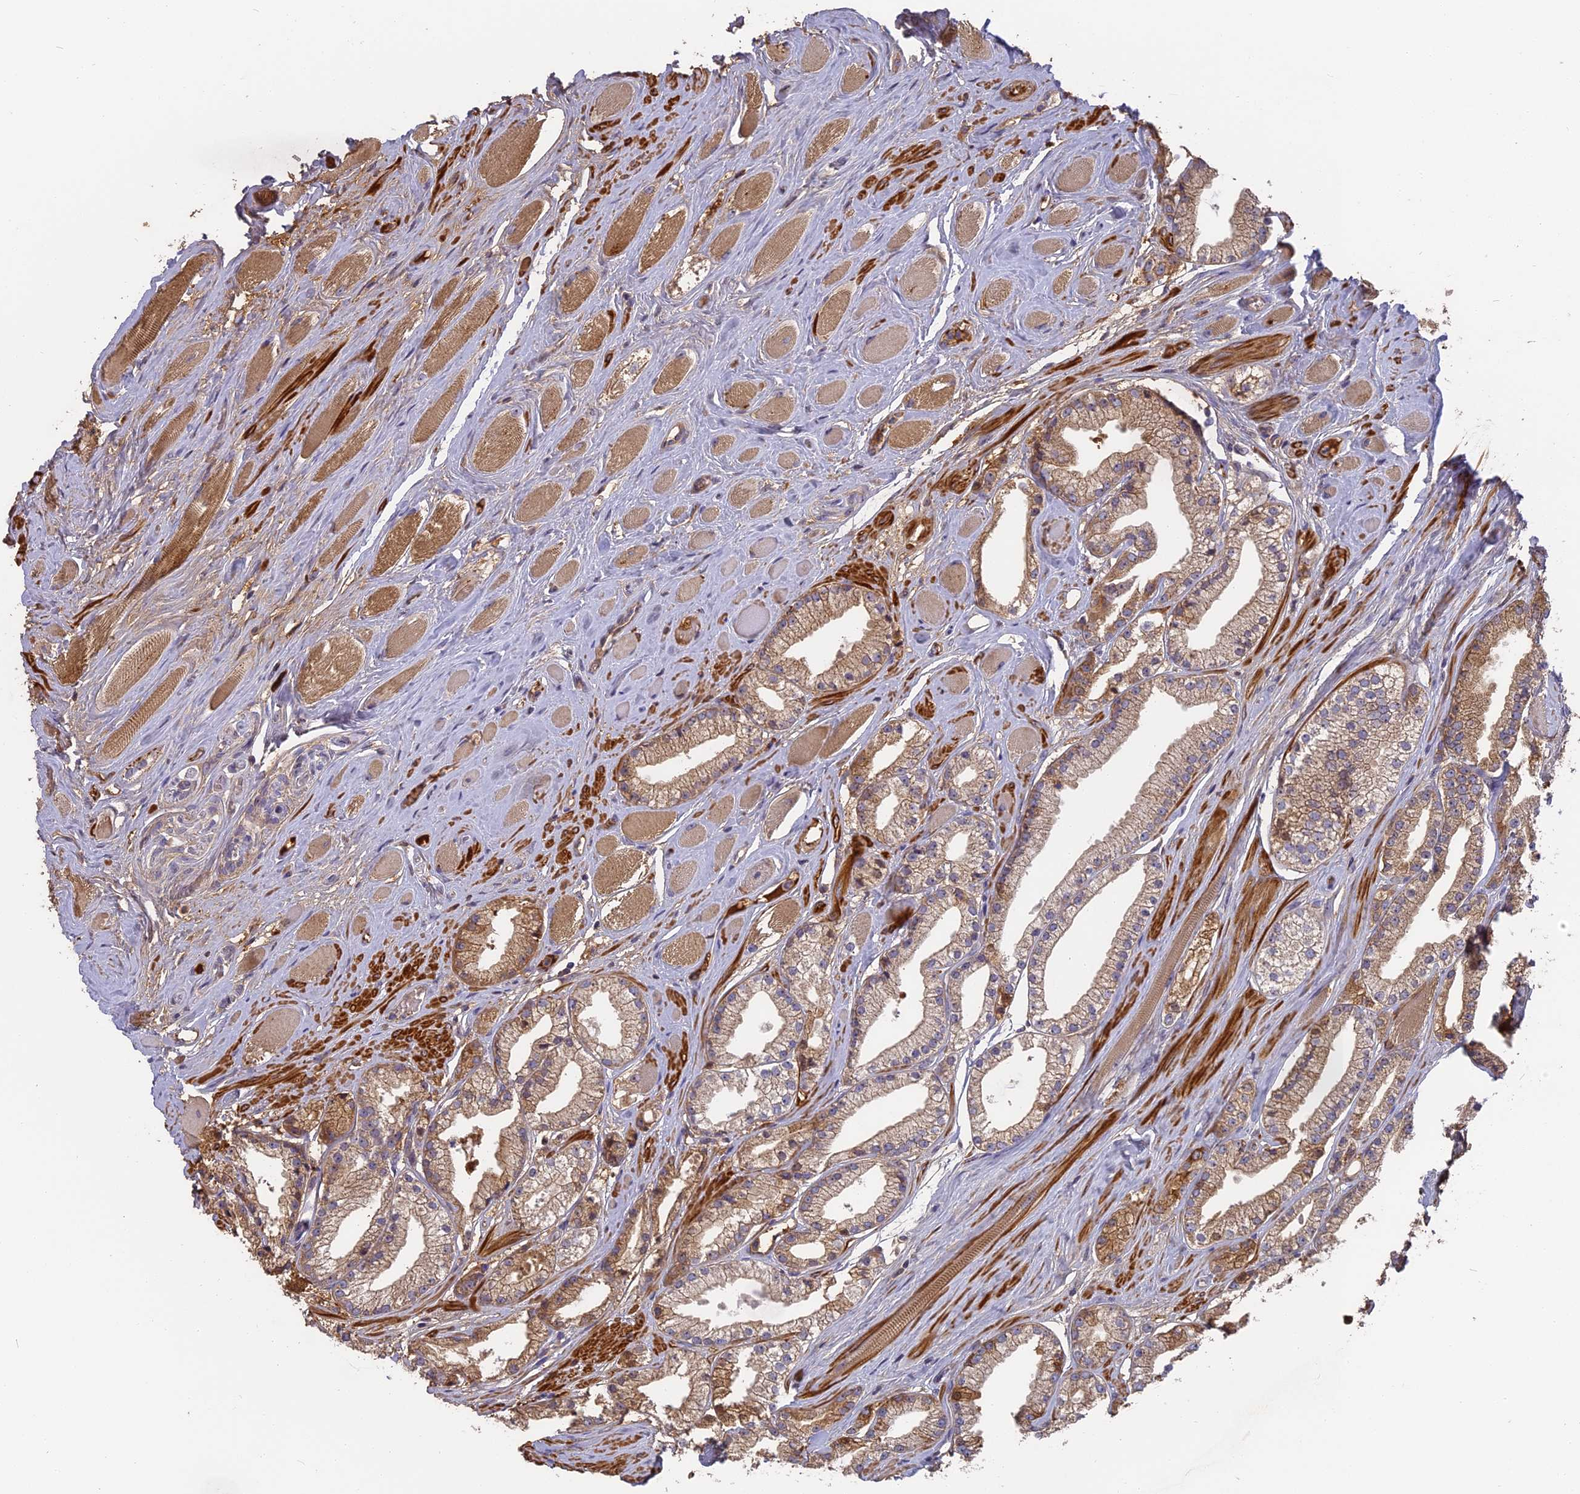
{"staining": {"intensity": "moderate", "quantity": "25%-75%", "location": "cytoplasmic/membranous"}, "tissue": "prostate cancer", "cell_type": "Tumor cells", "image_type": "cancer", "snomed": [{"axis": "morphology", "description": "Adenocarcinoma, High grade"}, {"axis": "topography", "description": "Prostate"}], "caption": "Prostate cancer (high-grade adenocarcinoma) tissue reveals moderate cytoplasmic/membranous expression in about 25%-75% of tumor cells, visualized by immunohistochemistry.", "gene": "ERMAP", "patient": {"sex": "male", "age": 67}}